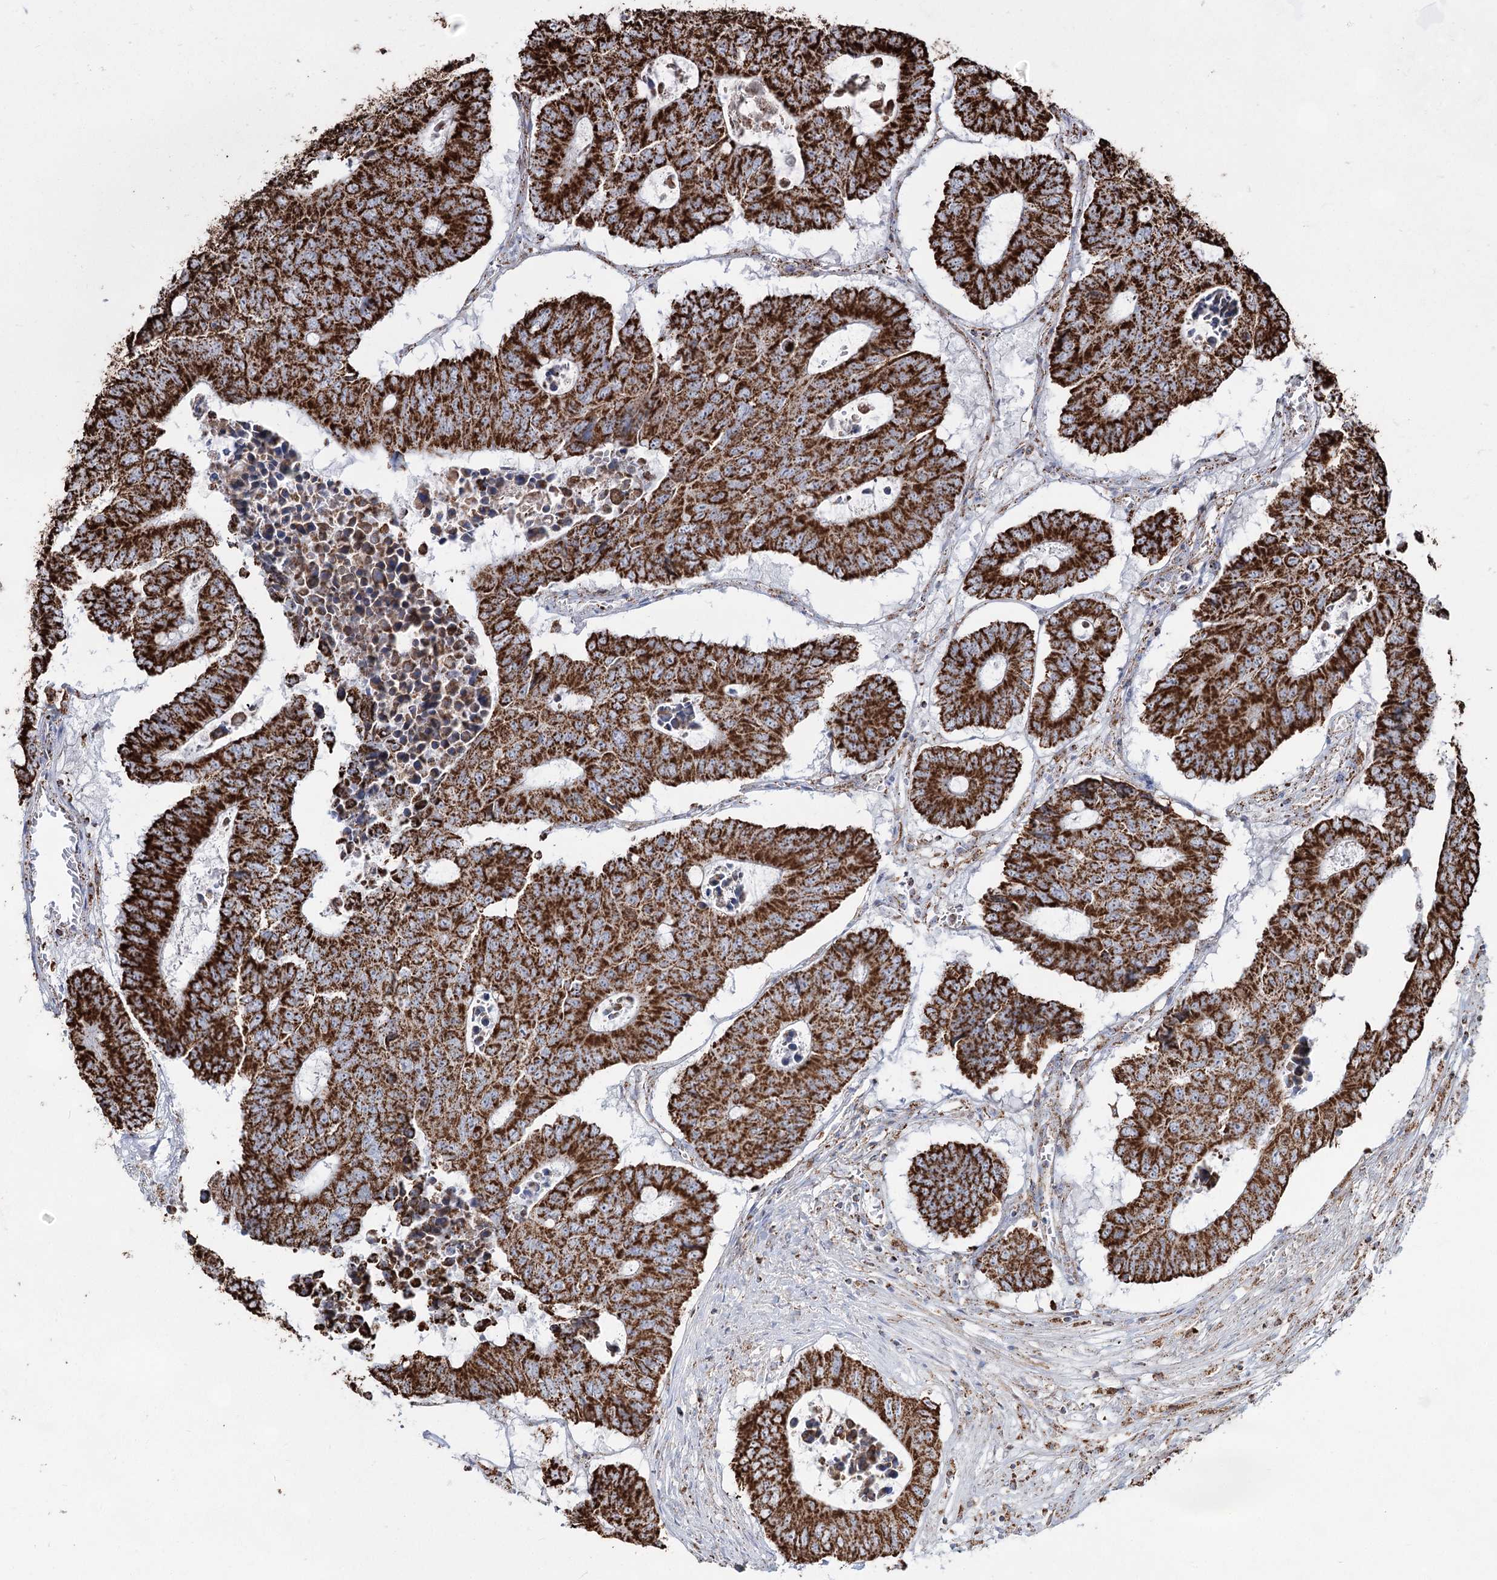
{"staining": {"intensity": "strong", "quantity": ">75%", "location": "cytoplasmic/membranous"}, "tissue": "colorectal cancer", "cell_type": "Tumor cells", "image_type": "cancer", "snomed": [{"axis": "morphology", "description": "Adenocarcinoma, NOS"}, {"axis": "topography", "description": "Colon"}], "caption": "Colorectal adenocarcinoma was stained to show a protein in brown. There is high levels of strong cytoplasmic/membranous positivity in approximately >75% of tumor cells.", "gene": "CWF19L1", "patient": {"sex": "male", "age": 87}}